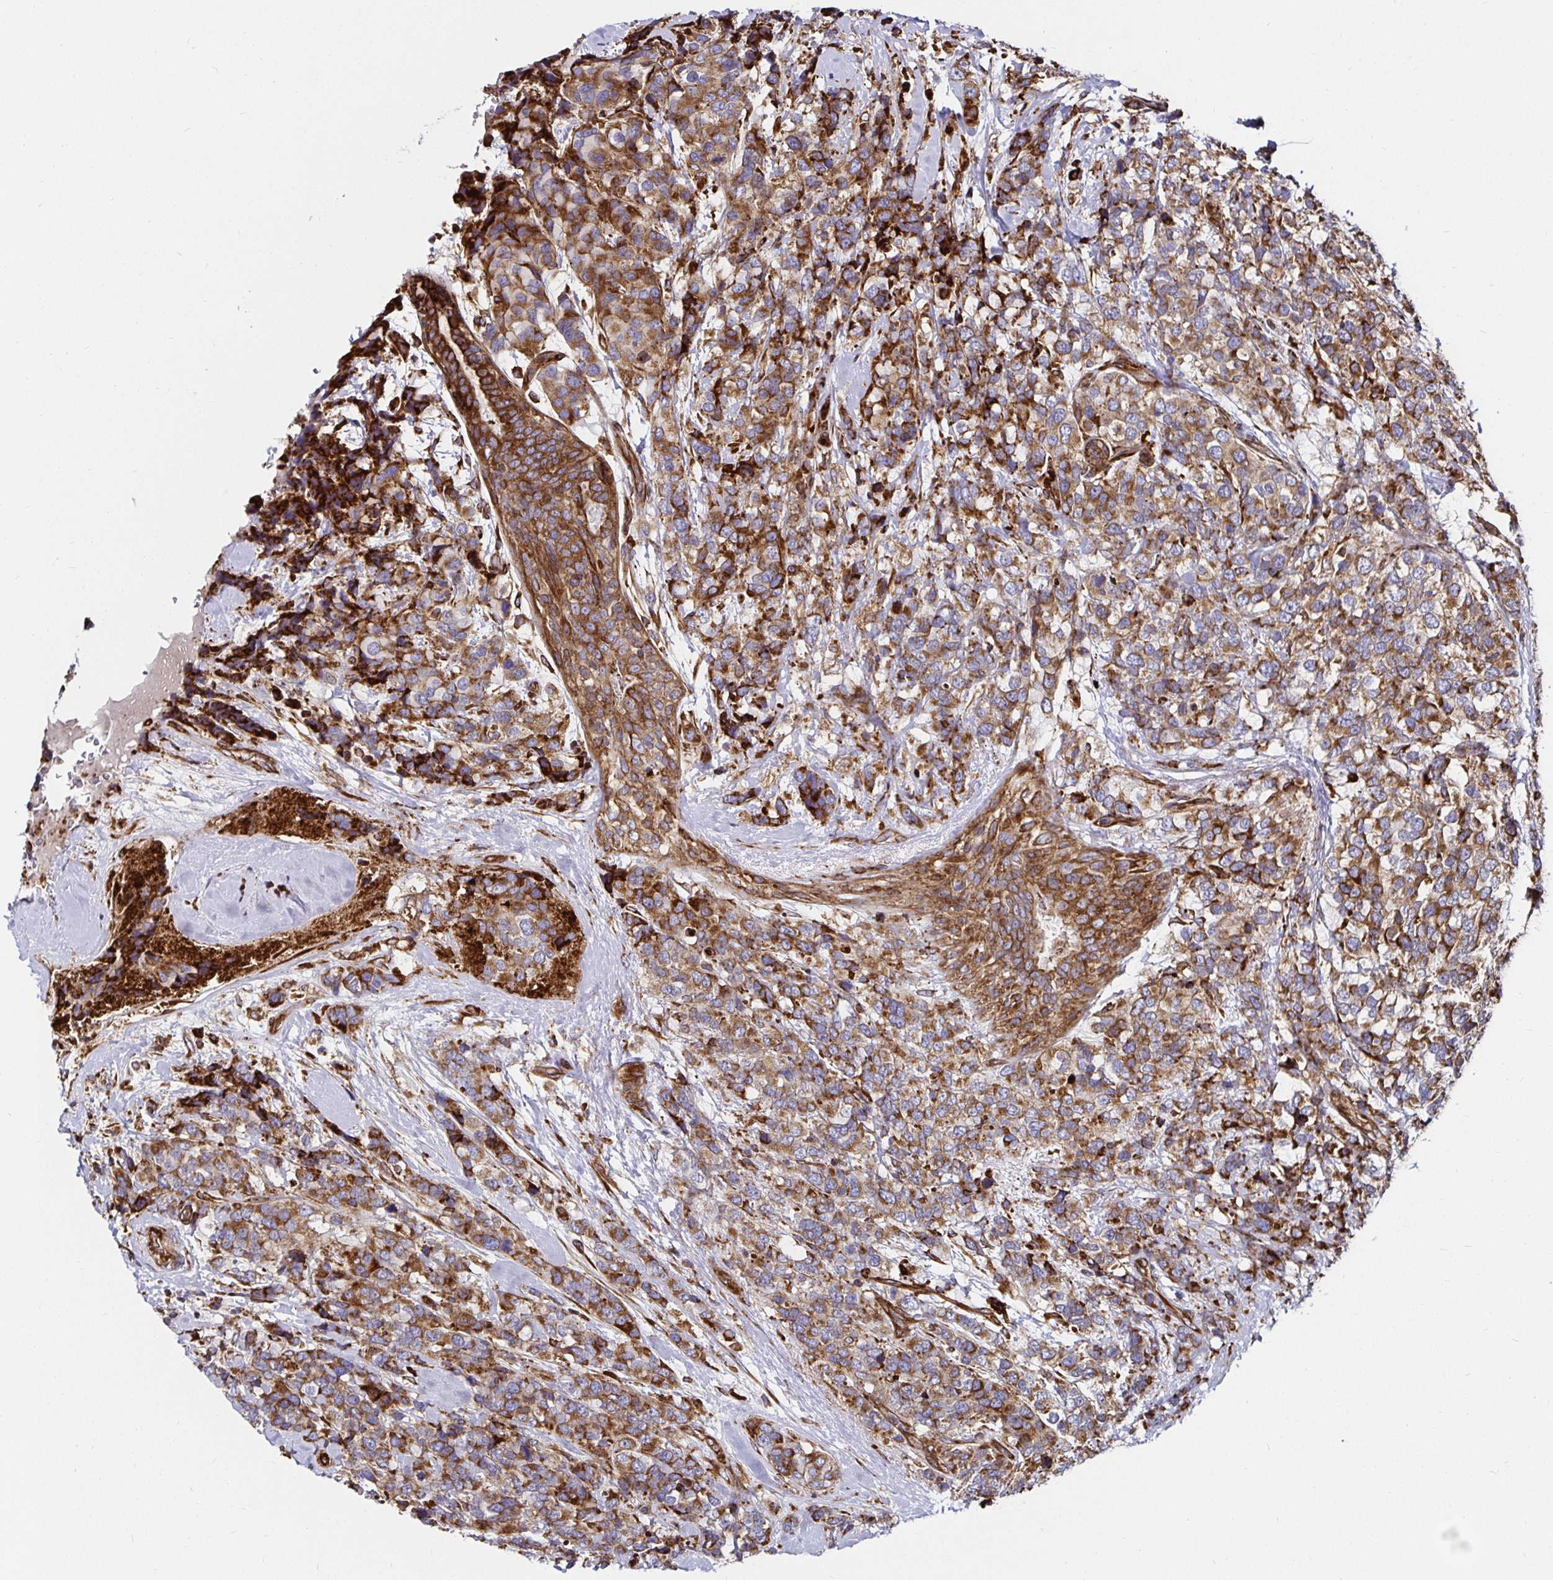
{"staining": {"intensity": "moderate", "quantity": ">75%", "location": "cytoplasmic/membranous"}, "tissue": "breast cancer", "cell_type": "Tumor cells", "image_type": "cancer", "snomed": [{"axis": "morphology", "description": "Lobular carcinoma"}, {"axis": "topography", "description": "Breast"}], "caption": "IHC of human breast cancer (lobular carcinoma) demonstrates medium levels of moderate cytoplasmic/membranous expression in about >75% of tumor cells.", "gene": "SMYD3", "patient": {"sex": "female", "age": 59}}